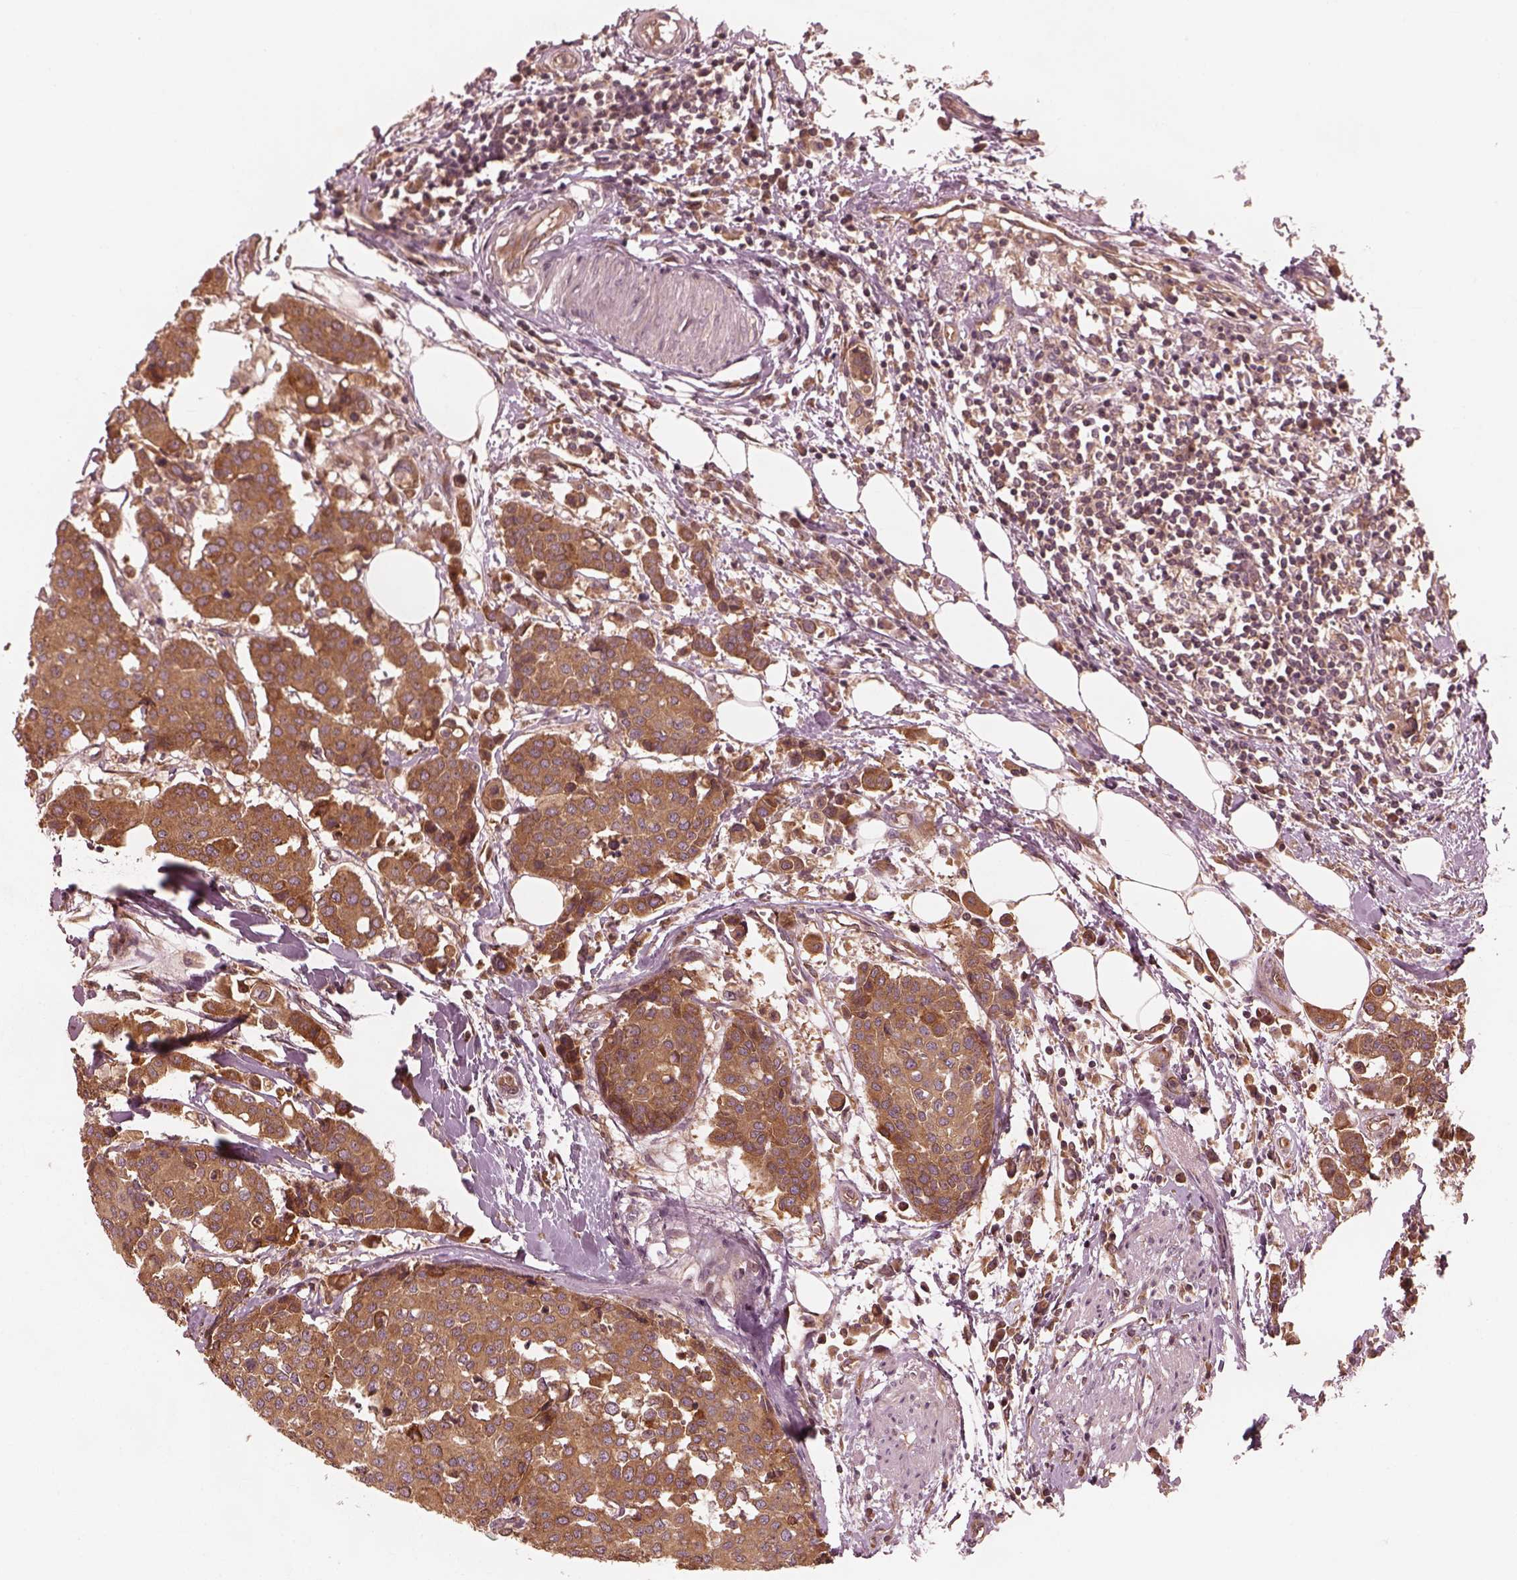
{"staining": {"intensity": "moderate", "quantity": ">75%", "location": "cytoplasmic/membranous"}, "tissue": "carcinoid", "cell_type": "Tumor cells", "image_type": "cancer", "snomed": [{"axis": "morphology", "description": "Carcinoid, malignant, NOS"}, {"axis": "topography", "description": "Colon"}], "caption": "Immunohistochemistry (IHC) of human carcinoid (malignant) reveals medium levels of moderate cytoplasmic/membranous positivity in approximately >75% of tumor cells.", "gene": "PIK3R2", "patient": {"sex": "male", "age": 81}}